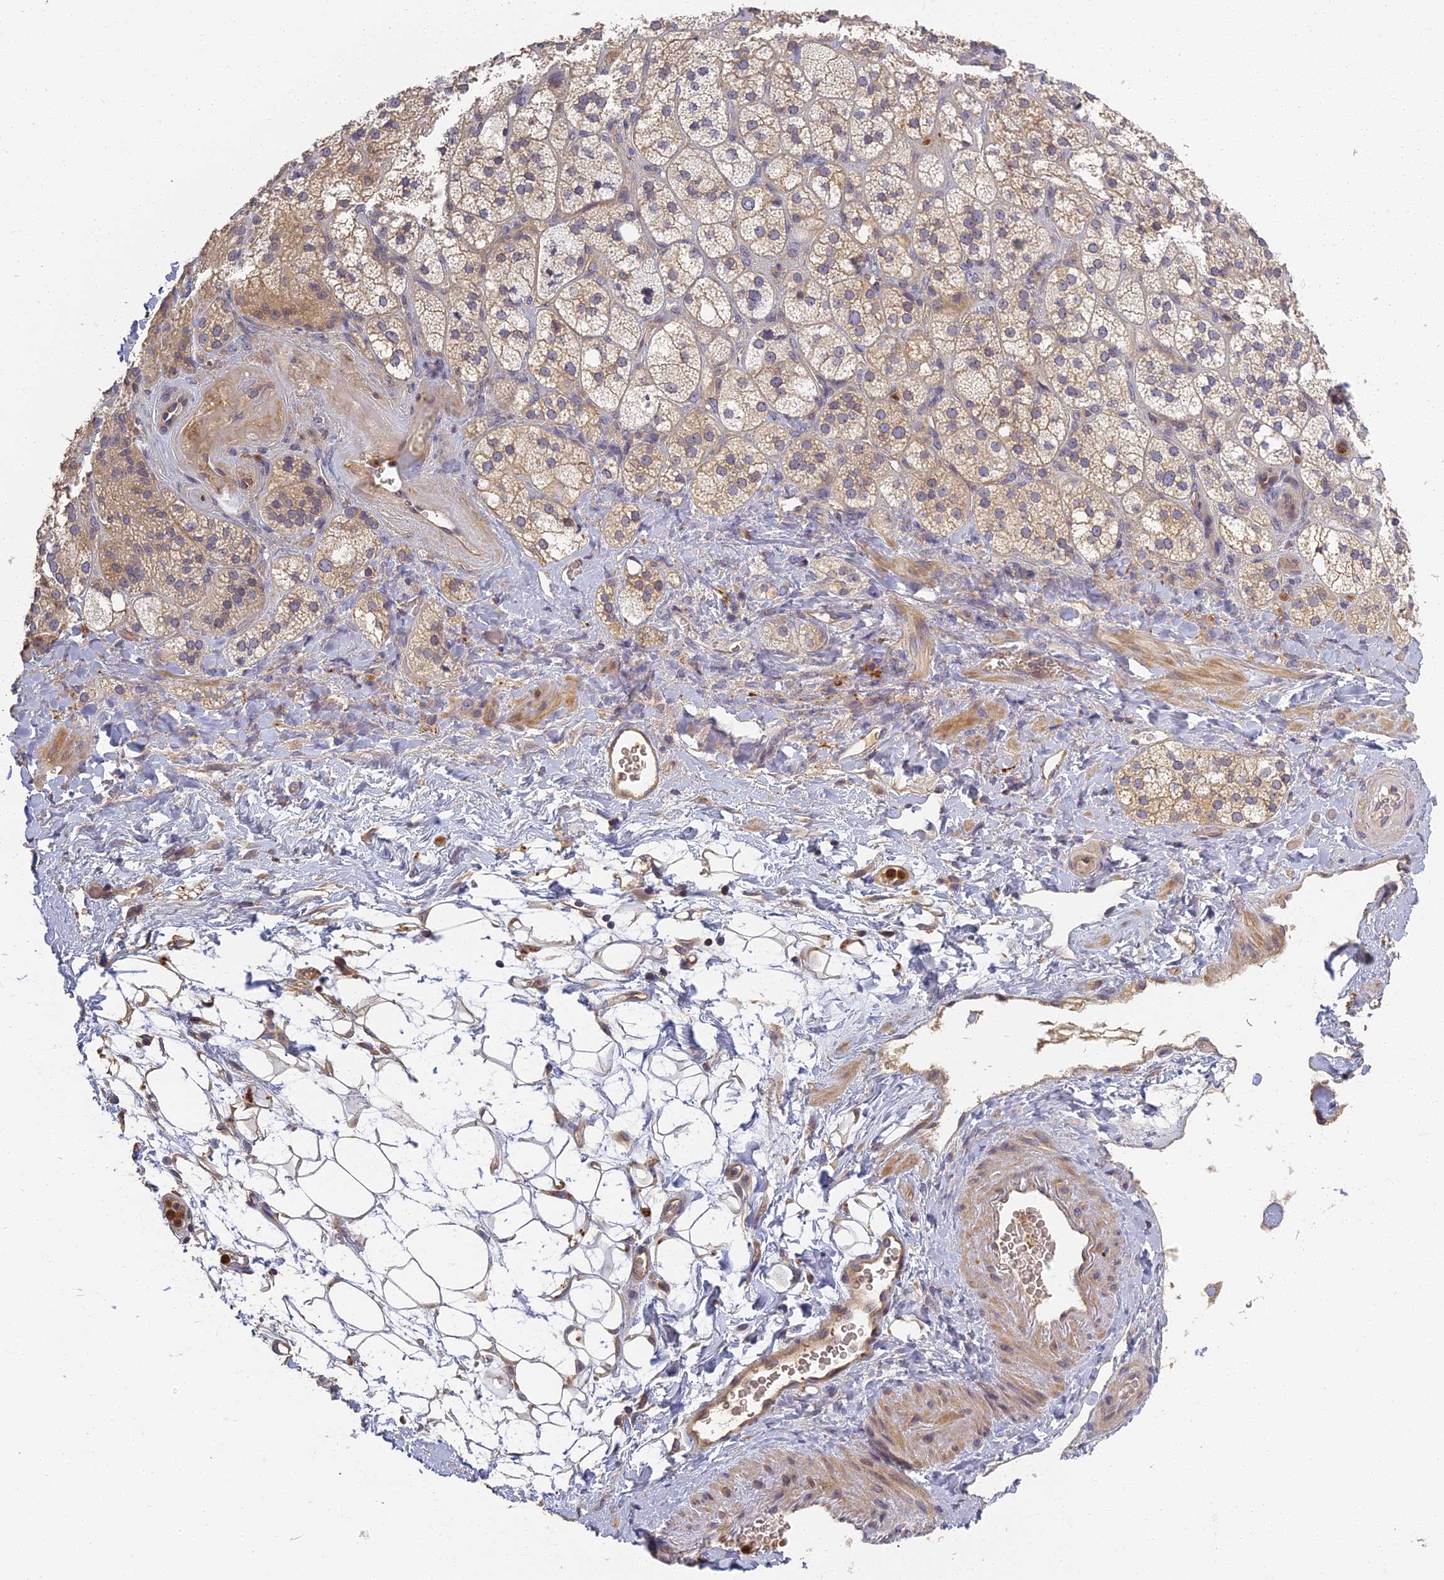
{"staining": {"intensity": "moderate", "quantity": "<25%", "location": "cytoplasmic/membranous,nuclear"}, "tissue": "adrenal gland", "cell_type": "Glandular cells", "image_type": "normal", "snomed": [{"axis": "morphology", "description": "Normal tissue, NOS"}, {"axis": "topography", "description": "Adrenal gland"}], "caption": "The immunohistochemical stain labels moderate cytoplasmic/membranous,nuclear expression in glandular cells of unremarkable adrenal gland. (Stains: DAB in brown, nuclei in blue, Microscopy: brightfield microscopy at high magnification).", "gene": "AP4E1", "patient": {"sex": "male", "age": 61}}